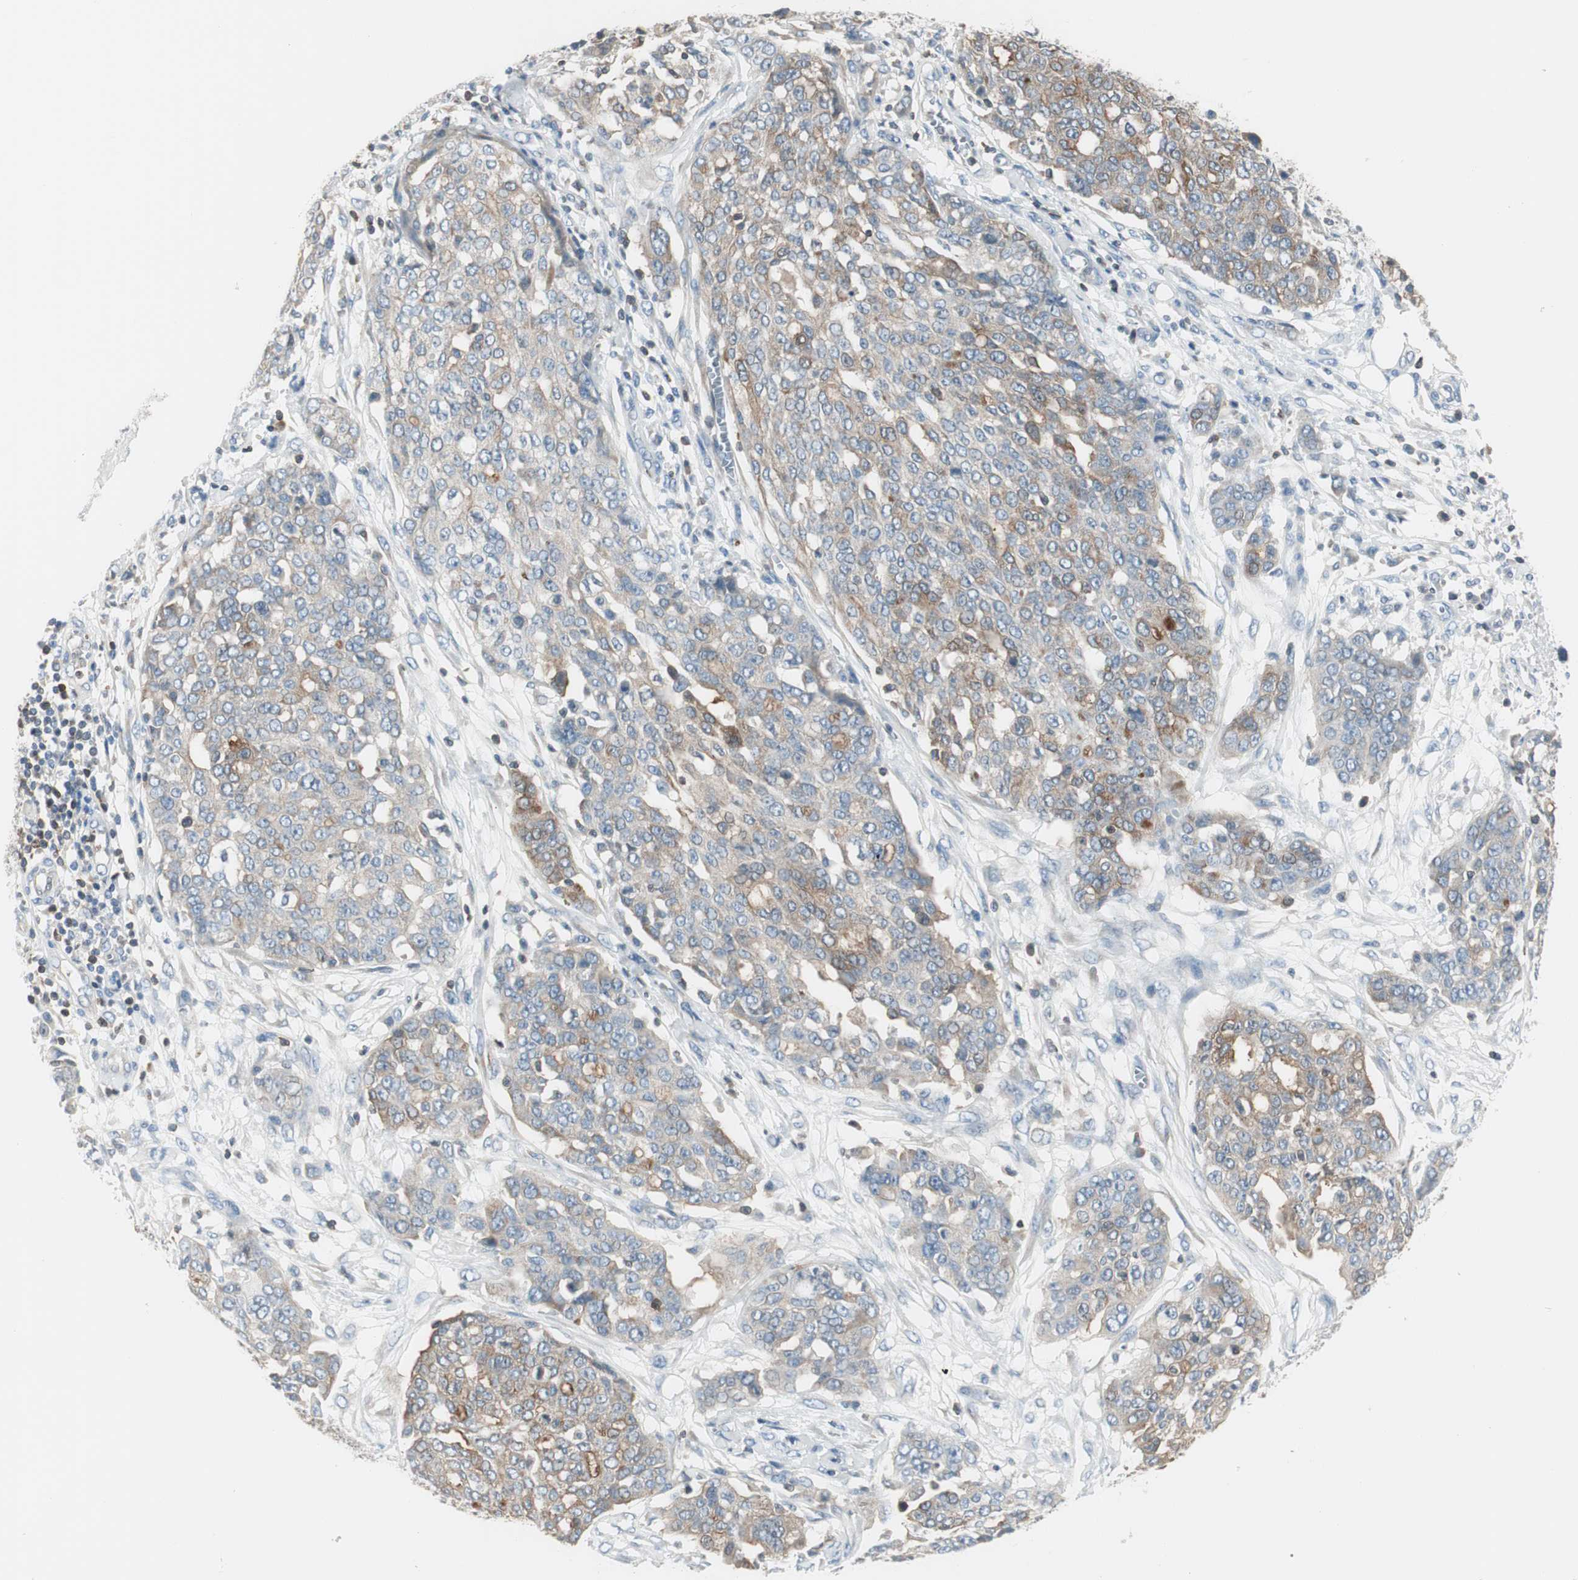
{"staining": {"intensity": "moderate", "quantity": "25%-75%", "location": "cytoplasmic/membranous"}, "tissue": "ovarian cancer", "cell_type": "Tumor cells", "image_type": "cancer", "snomed": [{"axis": "morphology", "description": "Cystadenocarcinoma, serous, NOS"}, {"axis": "topography", "description": "Soft tissue"}, {"axis": "topography", "description": "Ovary"}], "caption": "Protein staining exhibits moderate cytoplasmic/membranous expression in approximately 25%-75% of tumor cells in serous cystadenocarcinoma (ovarian).", "gene": "SLC9A3R1", "patient": {"sex": "female", "age": 57}}